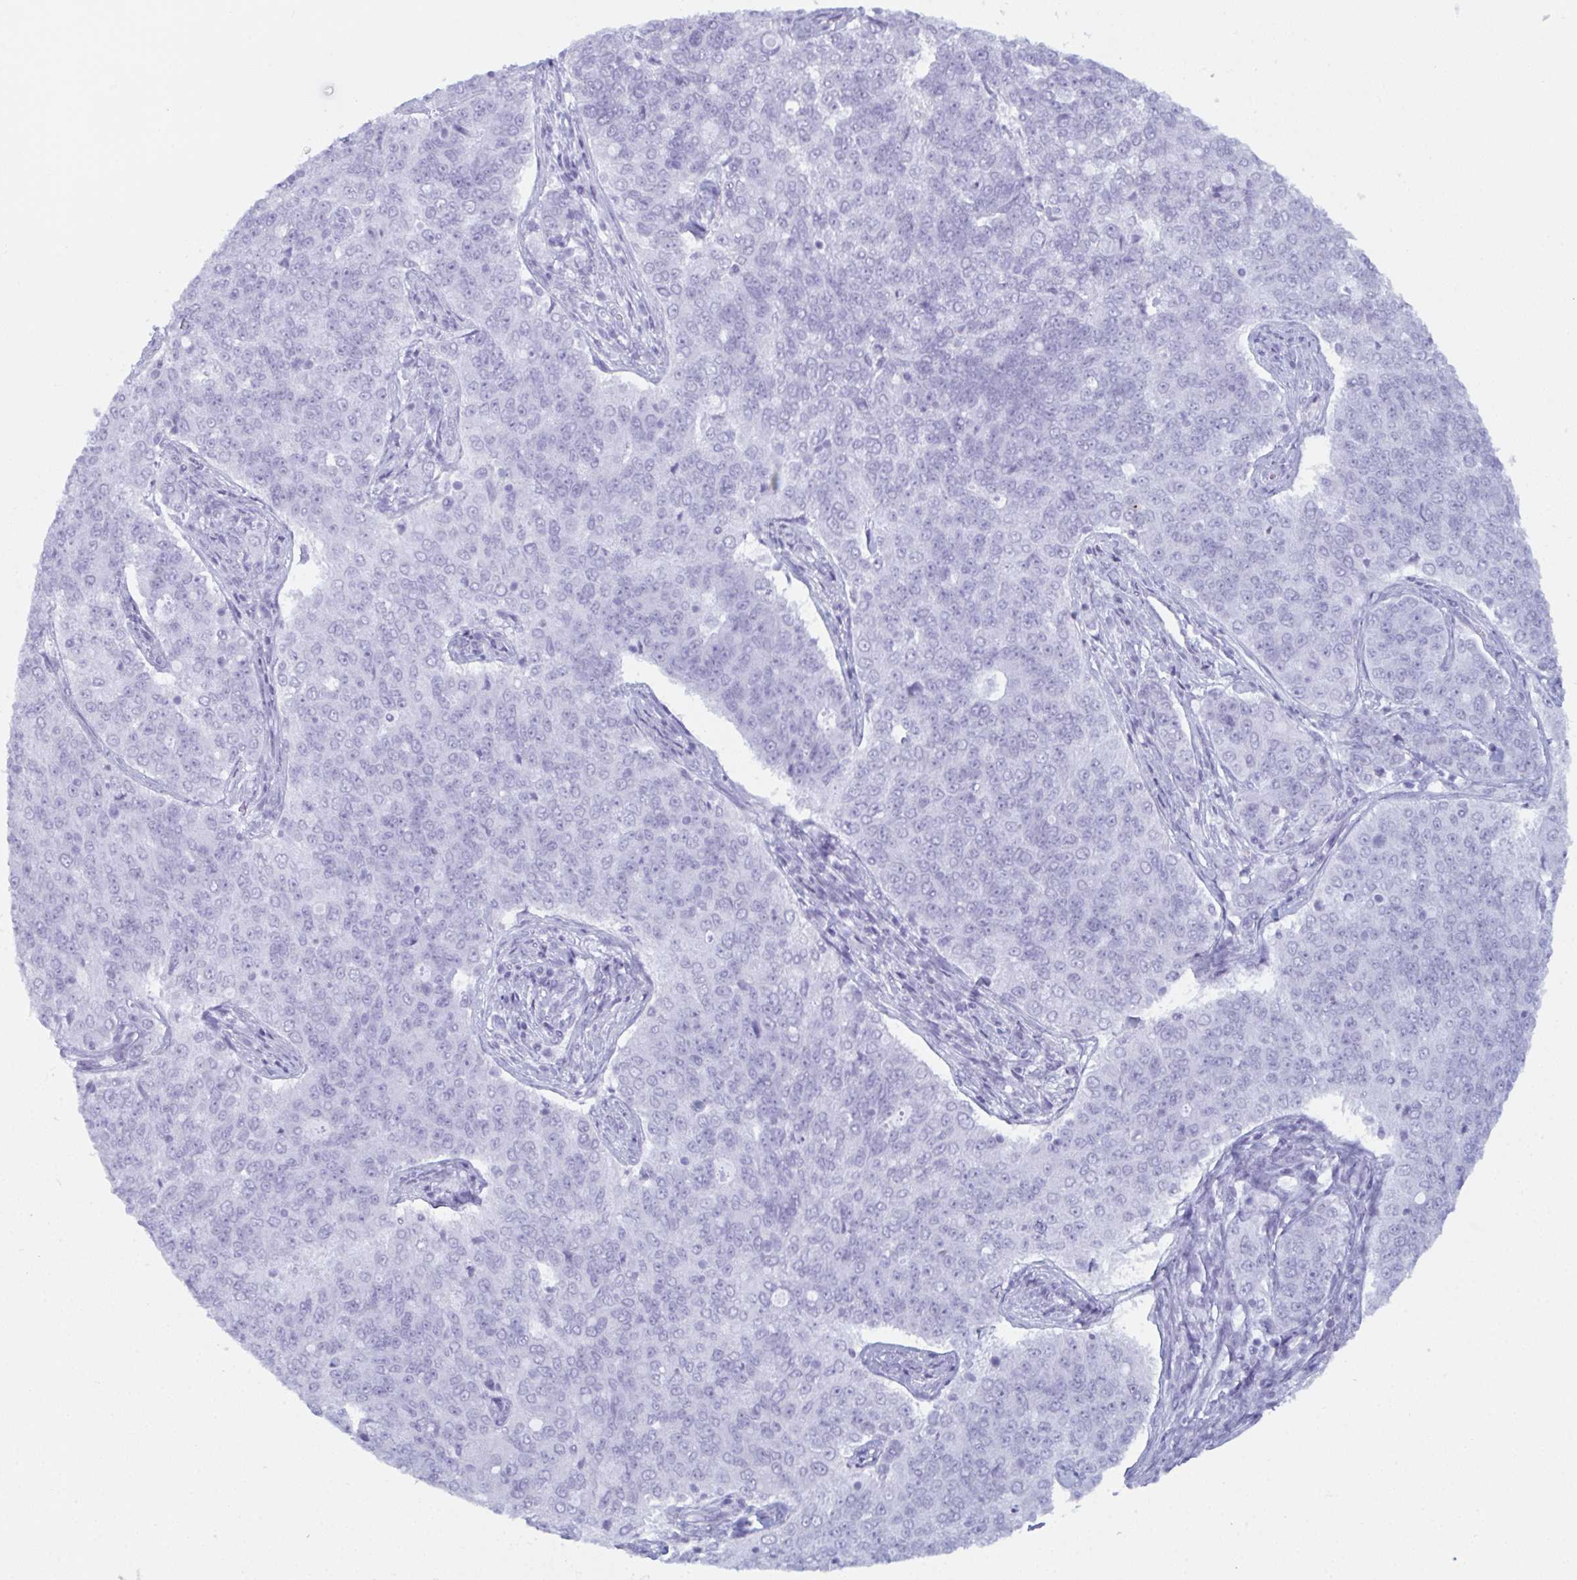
{"staining": {"intensity": "negative", "quantity": "none", "location": "none"}, "tissue": "endometrial cancer", "cell_type": "Tumor cells", "image_type": "cancer", "snomed": [{"axis": "morphology", "description": "Adenocarcinoma, NOS"}, {"axis": "topography", "description": "Endometrium"}], "caption": "This is an immunohistochemistry histopathology image of human endometrial cancer (adenocarcinoma). There is no positivity in tumor cells.", "gene": "RBM7", "patient": {"sex": "female", "age": 43}}